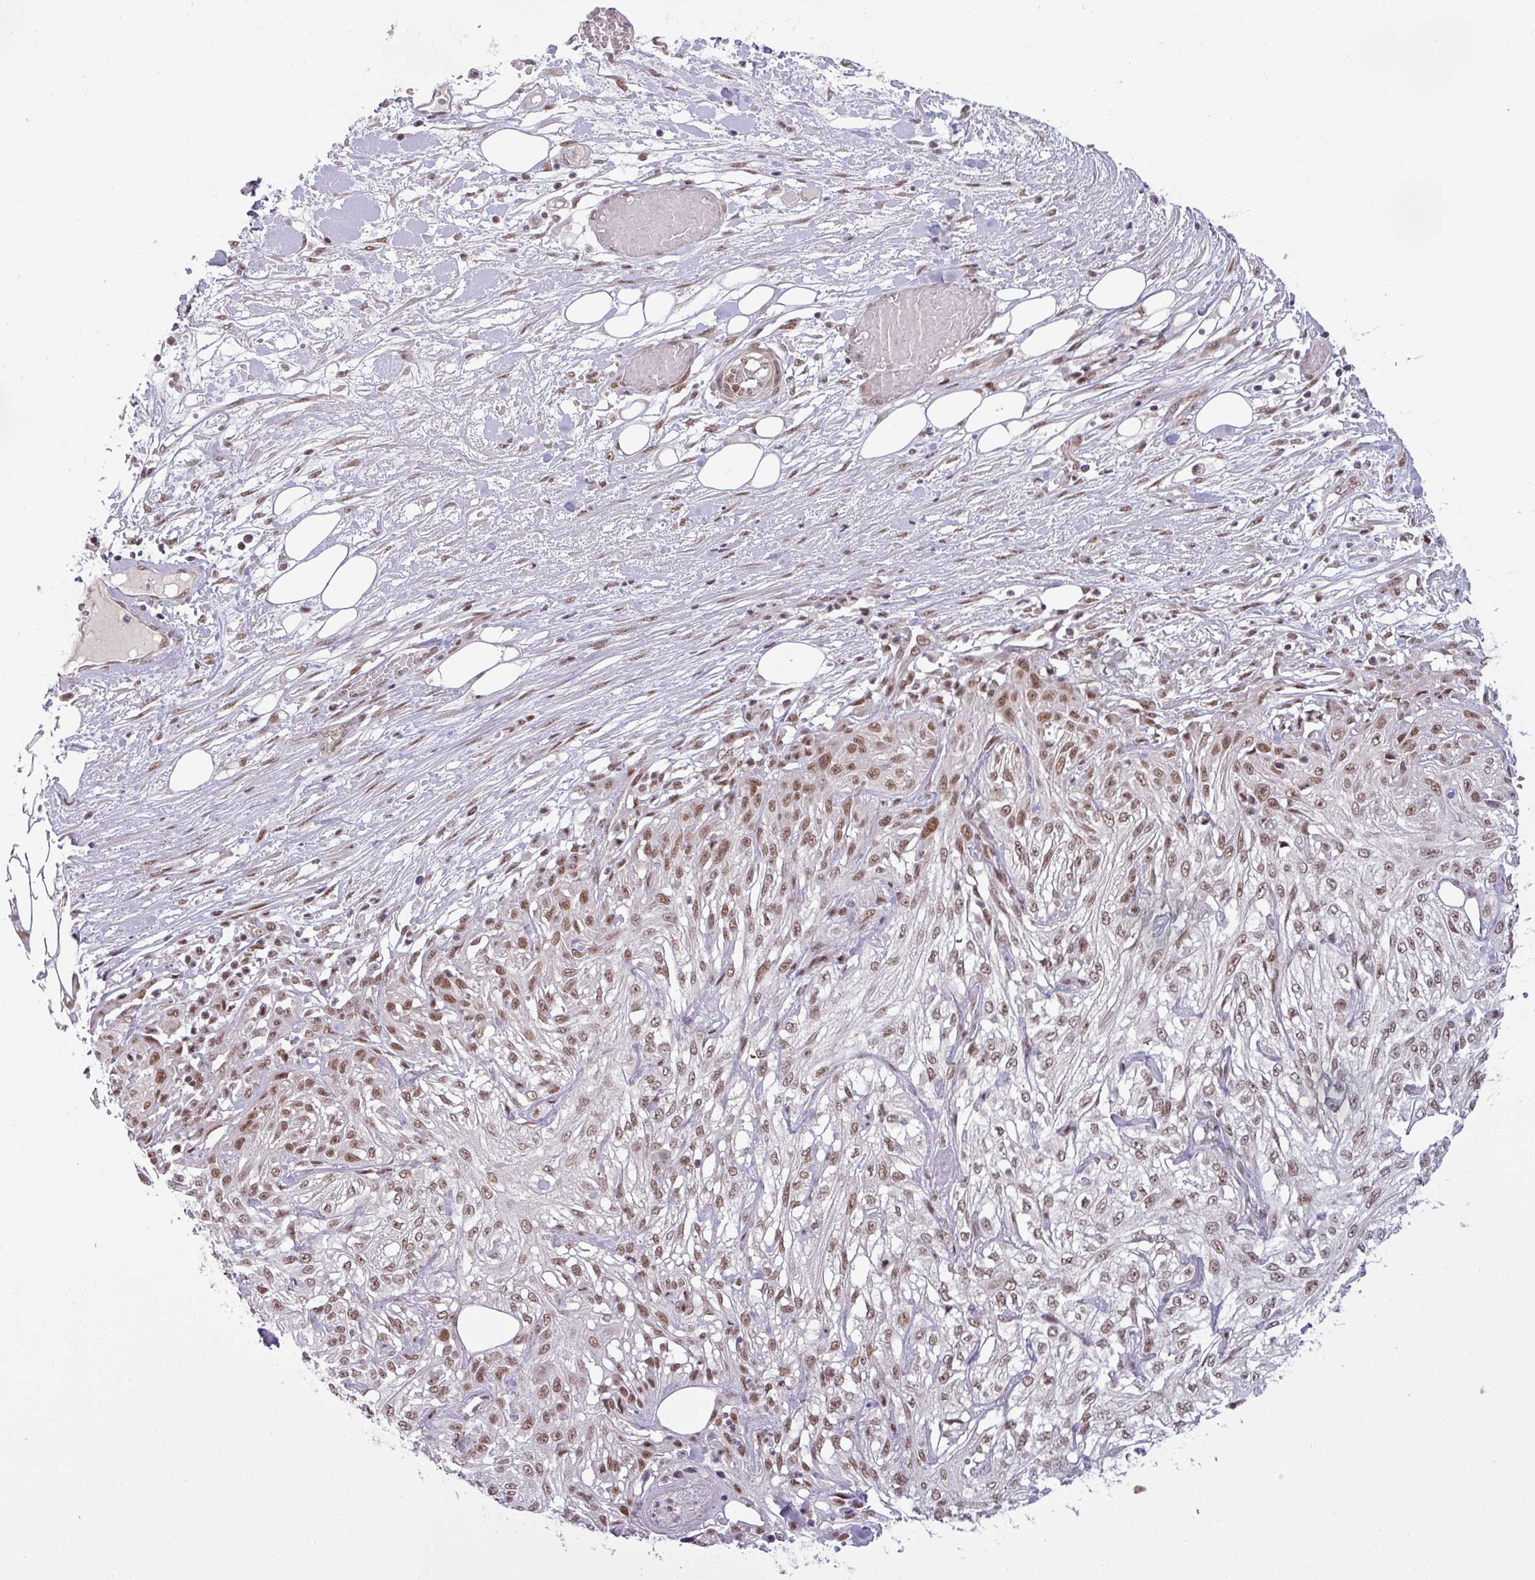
{"staining": {"intensity": "moderate", "quantity": ">75%", "location": "nuclear"}, "tissue": "skin cancer", "cell_type": "Tumor cells", "image_type": "cancer", "snomed": [{"axis": "morphology", "description": "Squamous cell carcinoma, NOS"}, {"axis": "morphology", "description": "Squamous cell carcinoma, metastatic, NOS"}, {"axis": "topography", "description": "Skin"}, {"axis": "topography", "description": "Lymph node"}], "caption": "Protein staining demonstrates moderate nuclear staining in about >75% of tumor cells in skin cancer. (Stains: DAB in brown, nuclei in blue, Microscopy: brightfield microscopy at high magnification).", "gene": "PTPN20", "patient": {"sex": "male", "age": 75}}